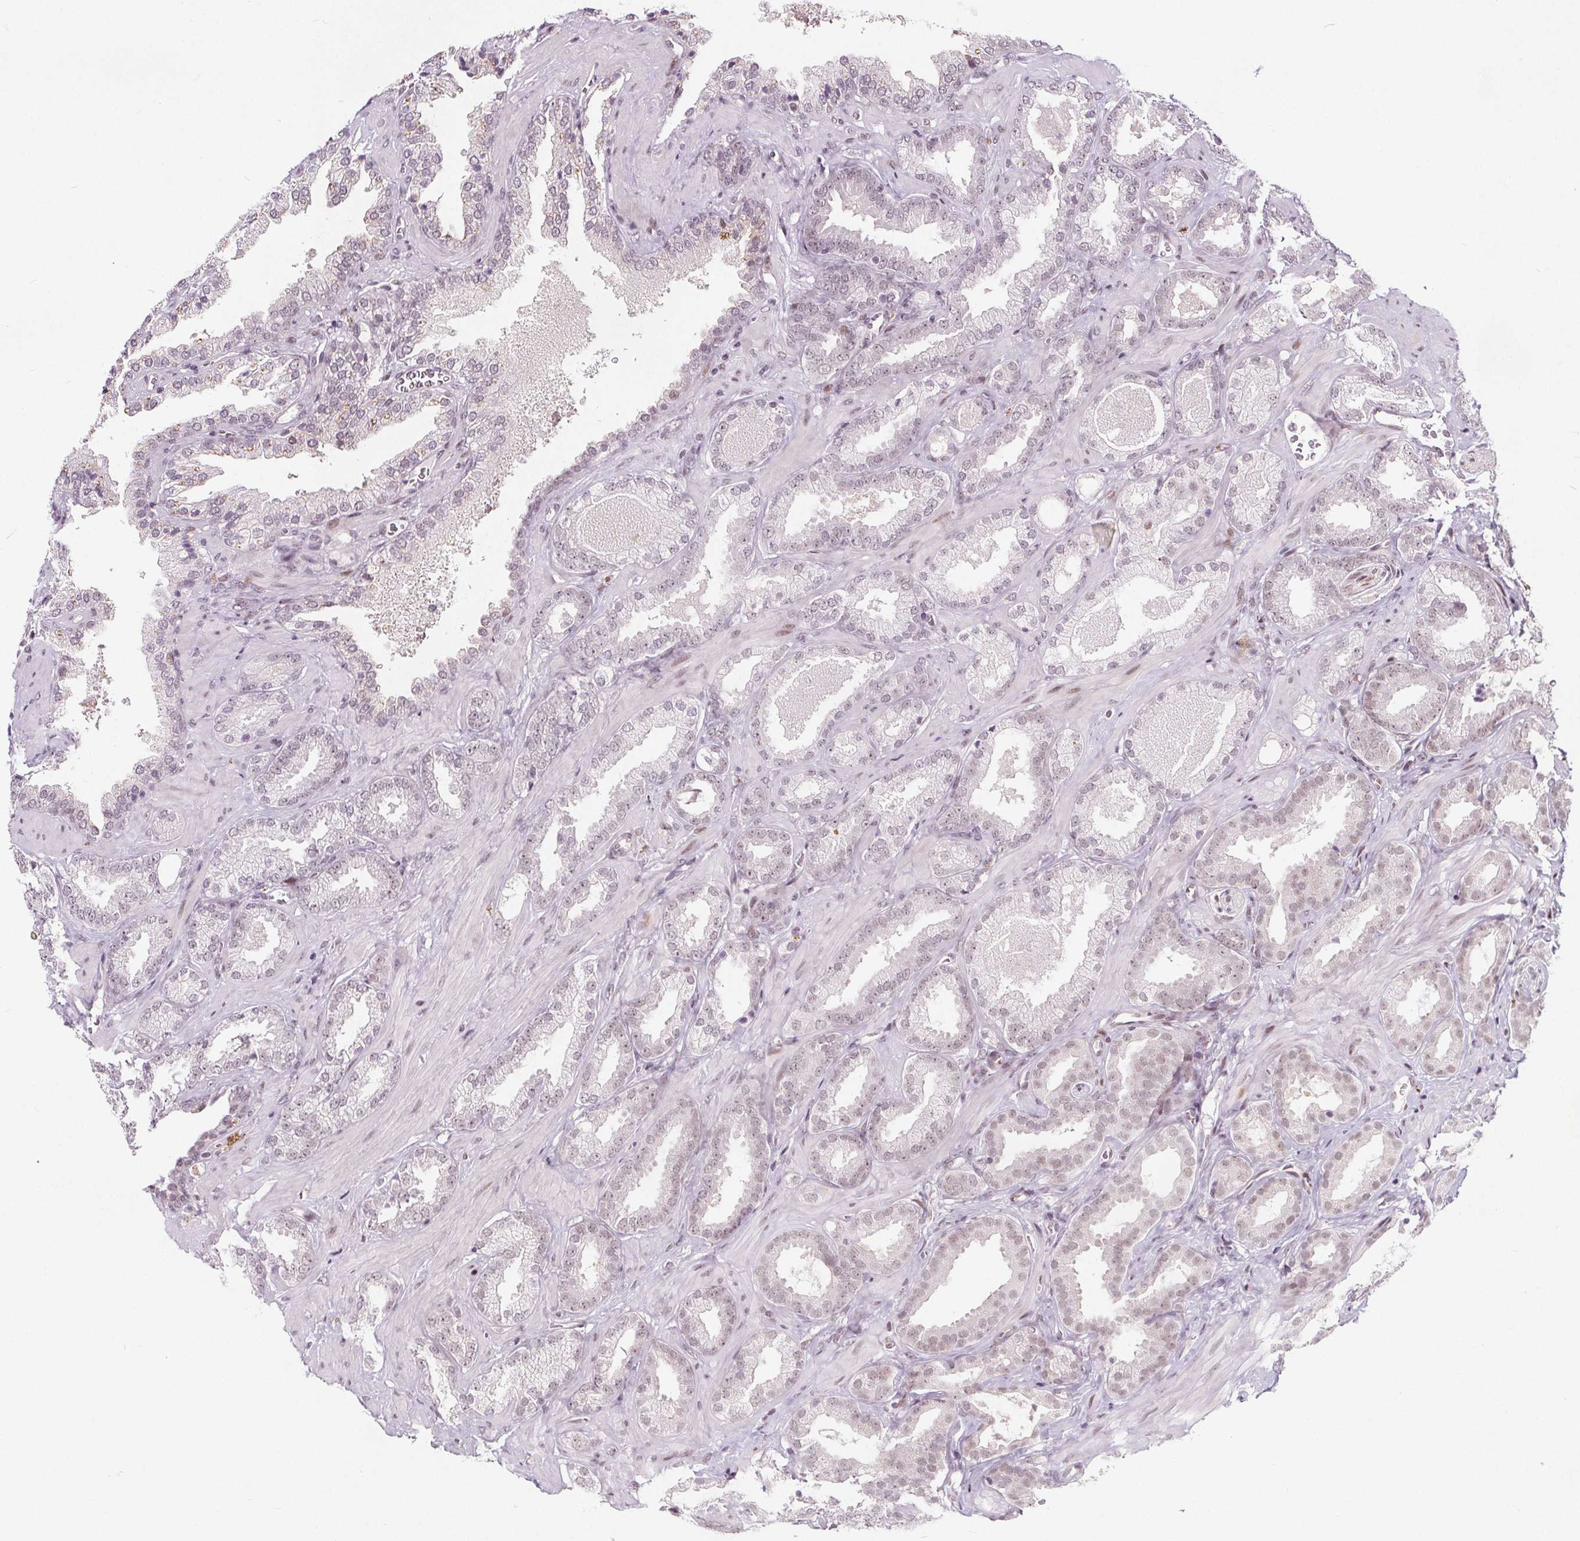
{"staining": {"intensity": "weak", "quantity": ">75%", "location": "nuclear"}, "tissue": "prostate cancer", "cell_type": "Tumor cells", "image_type": "cancer", "snomed": [{"axis": "morphology", "description": "Adenocarcinoma, Low grade"}, {"axis": "topography", "description": "Prostate"}], "caption": "A low amount of weak nuclear expression is present in approximately >75% of tumor cells in low-grade adenocarcinoma (prostate) tissue. (Stains: DAB in brown, nuclei in blue, Microscopy: brightfield microscopy at high magnification).", "gene": "TAF6L", "patient": {"sex": "male", "age": 62}}